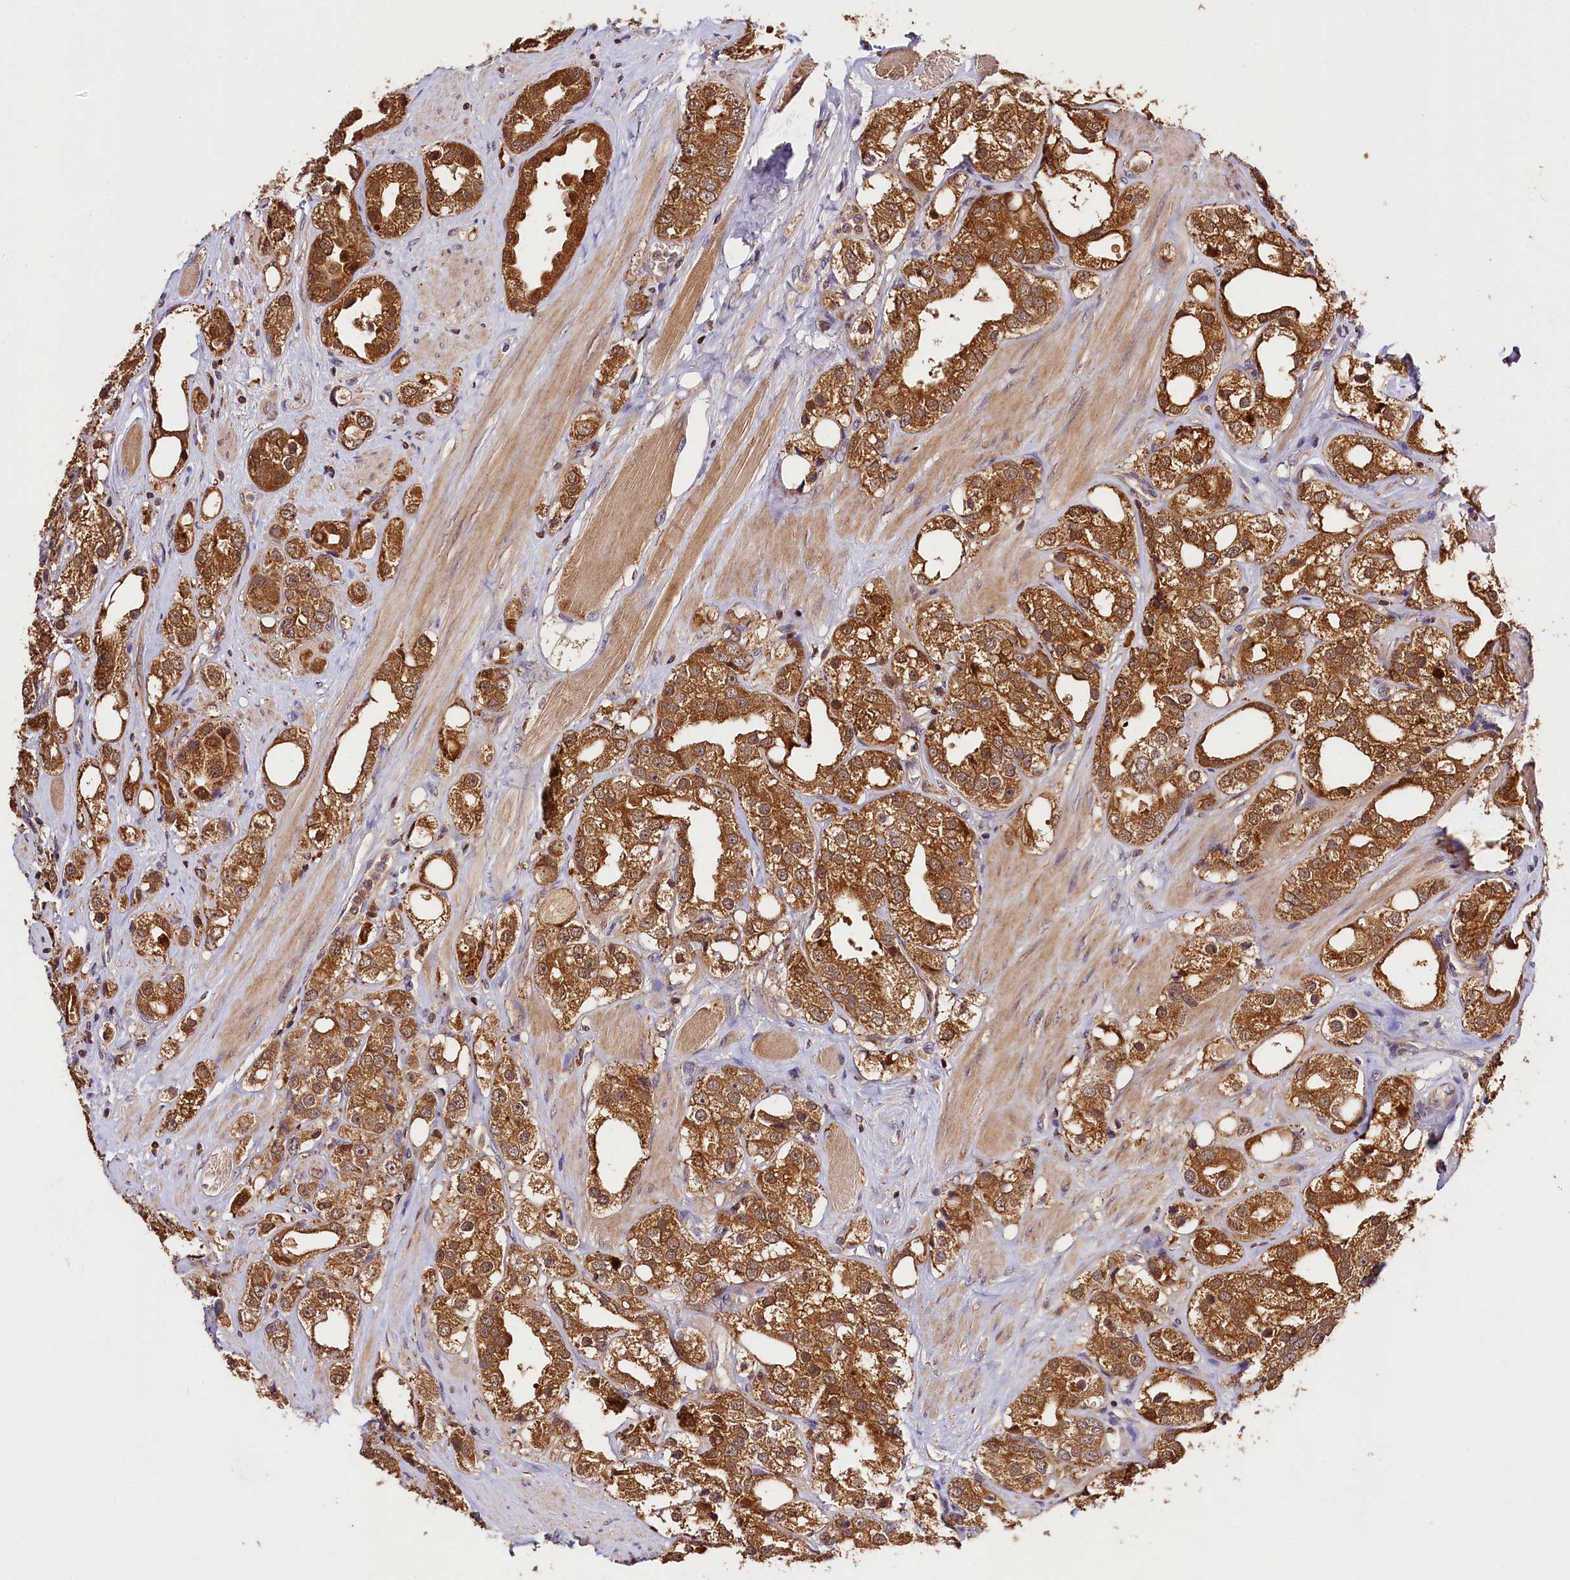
{"staining": {"intensity": "strong", "quantity": ">75%", "location": "cytoplasmic/membranous"}, "tissue": "prostate cancer", "cell_type": "Tumor cells", "image_type": "cancer", "snomed": [{"axis": "morphology", "description": "Adenocarcinoma, NOS"}, {"axis": "topography", "description": "Prostate"}], "caption": "IHC histopathology image of neoplastic tissue: human prostate cancer stained using IHC displays high levels of strong protein expression localized specifically in the cytoplasmic/membranous of tumor cells, appearing as a cytoplasmic/membranous brown color.", "gene": "KPTN", "patient": {"sex": "male", "age": 79}}